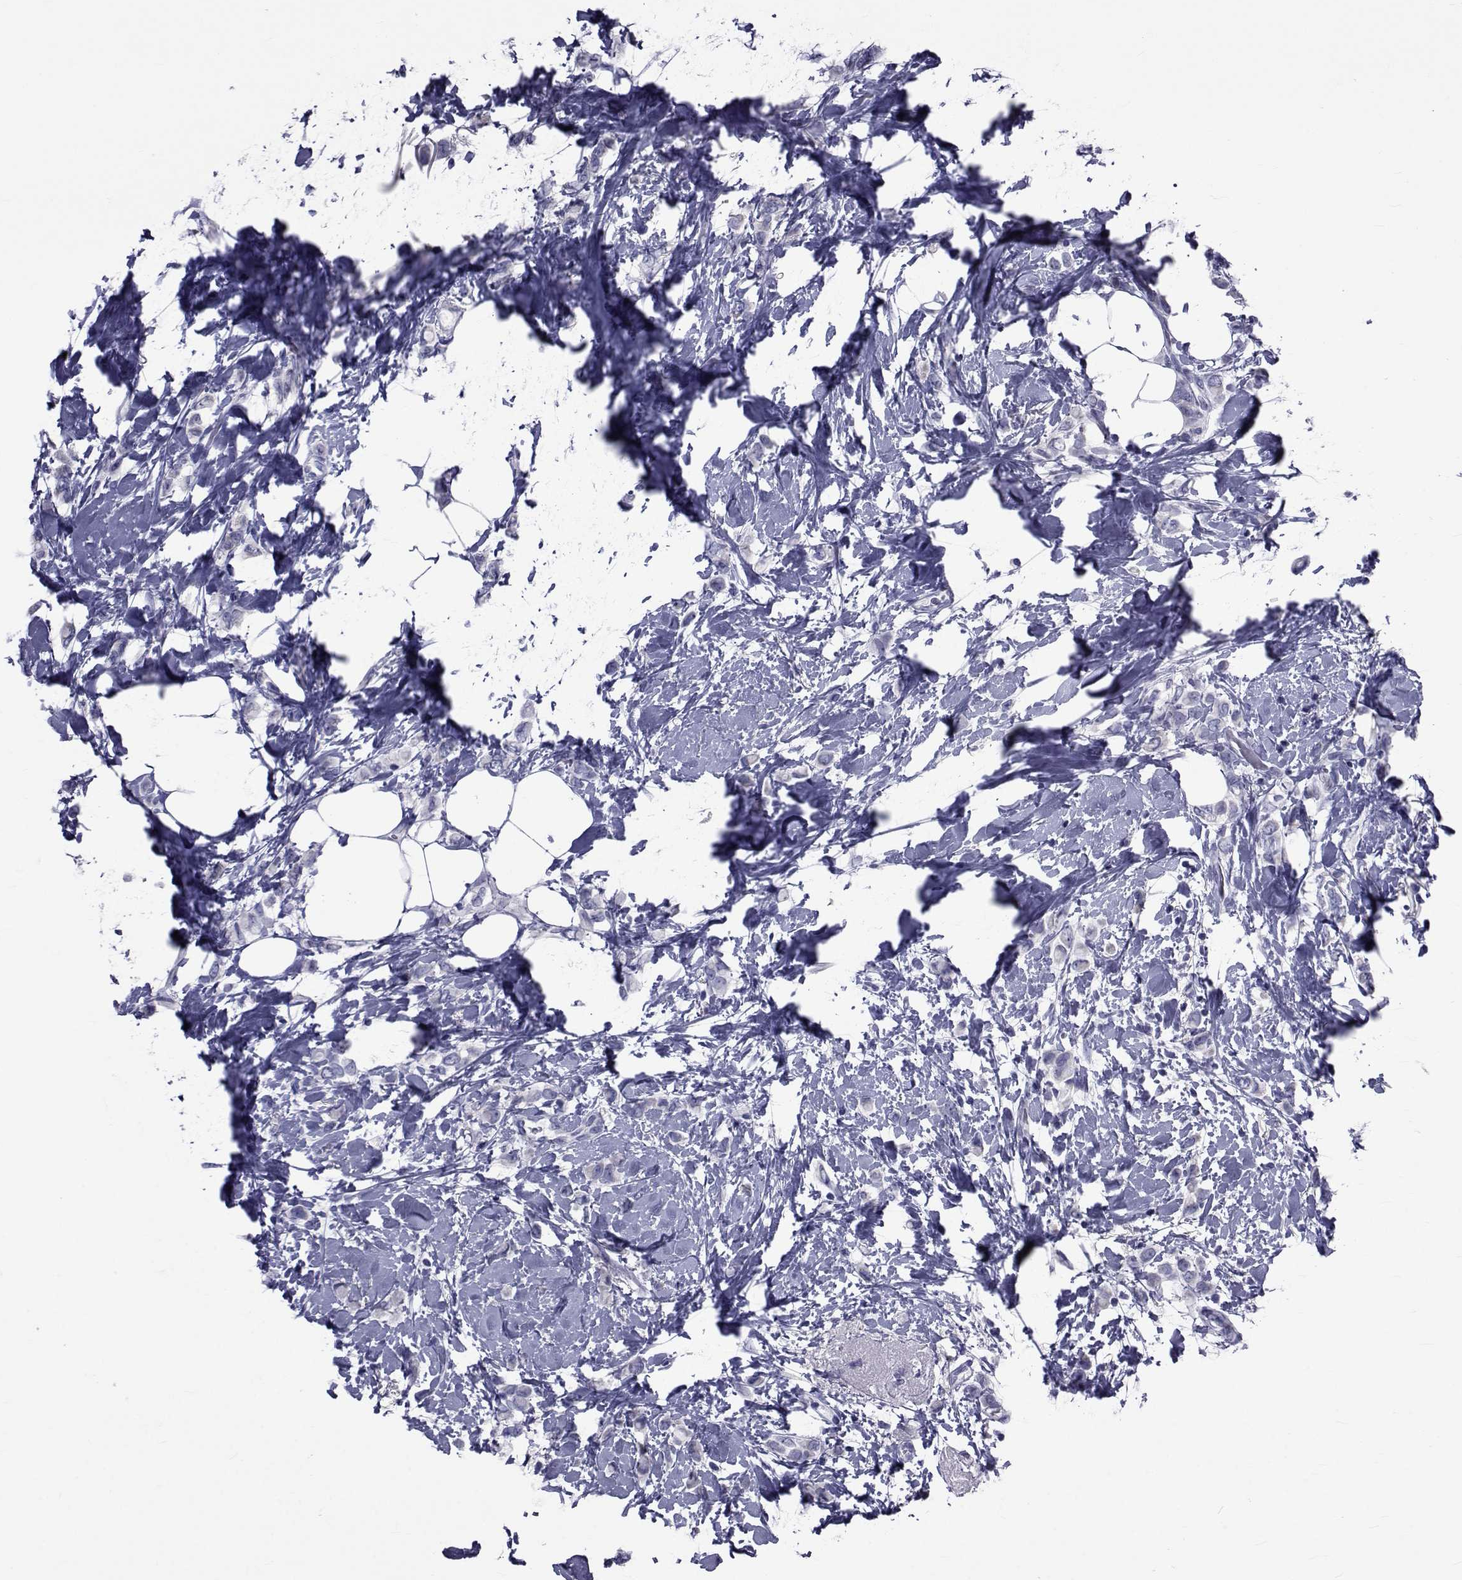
{"staining": {"intensity": "negative", "quantity": "none", "location": "none"}, "tissue": "breast cancer", "cell_type": "Tumor cells", "image_type": "cancer", "snomed": [{"axis": "morphology", "description": "Lobular carcinoma"}, {"axis": "topography", "description": "Breast"}], "caption": "Tumor cells are negative for protein expression in human lobular carcinoma (breast).", "gene": "GKAP1", "patient": {"sex": "female", "age": 66}}